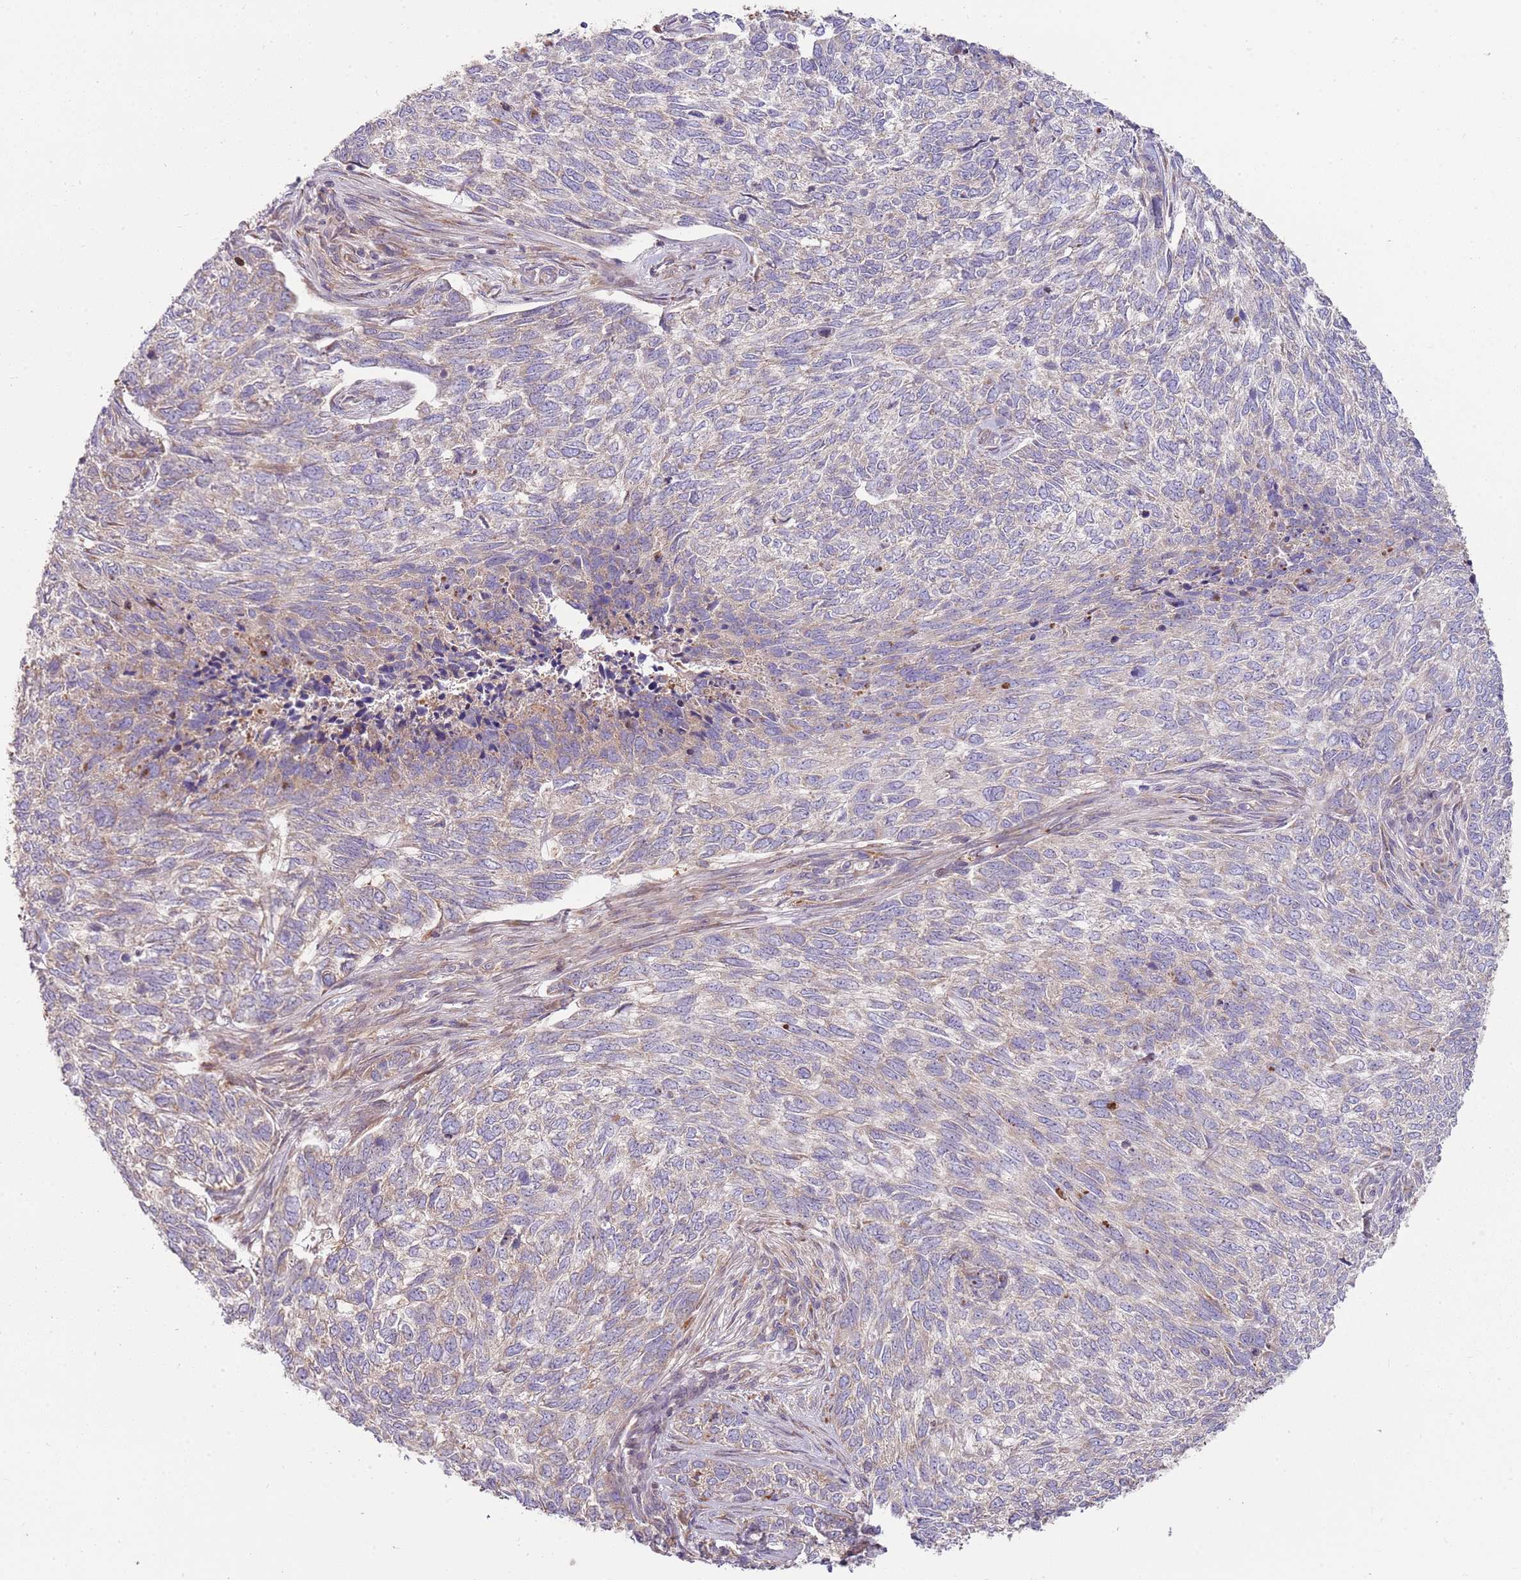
{"staining": {"intensity": "negative", "quantity": "none", "location": "none"}, "tissue": "skin cancer", "cell_type": "Tumor cells", "image_type": "cancer", "snomed": [{"axis": "morphology", "description": "Basal cell carcinoma"}, {"axis": "topography", "description": "Skin"}], "caption": "IHC photomicrograph of skin cancer (basal cell carcinoma) stained for a protein (brown), which exhibits no staining in tumor cells.", "gene": "EMC1", "patient": {"sex": "female", "age": 65}}